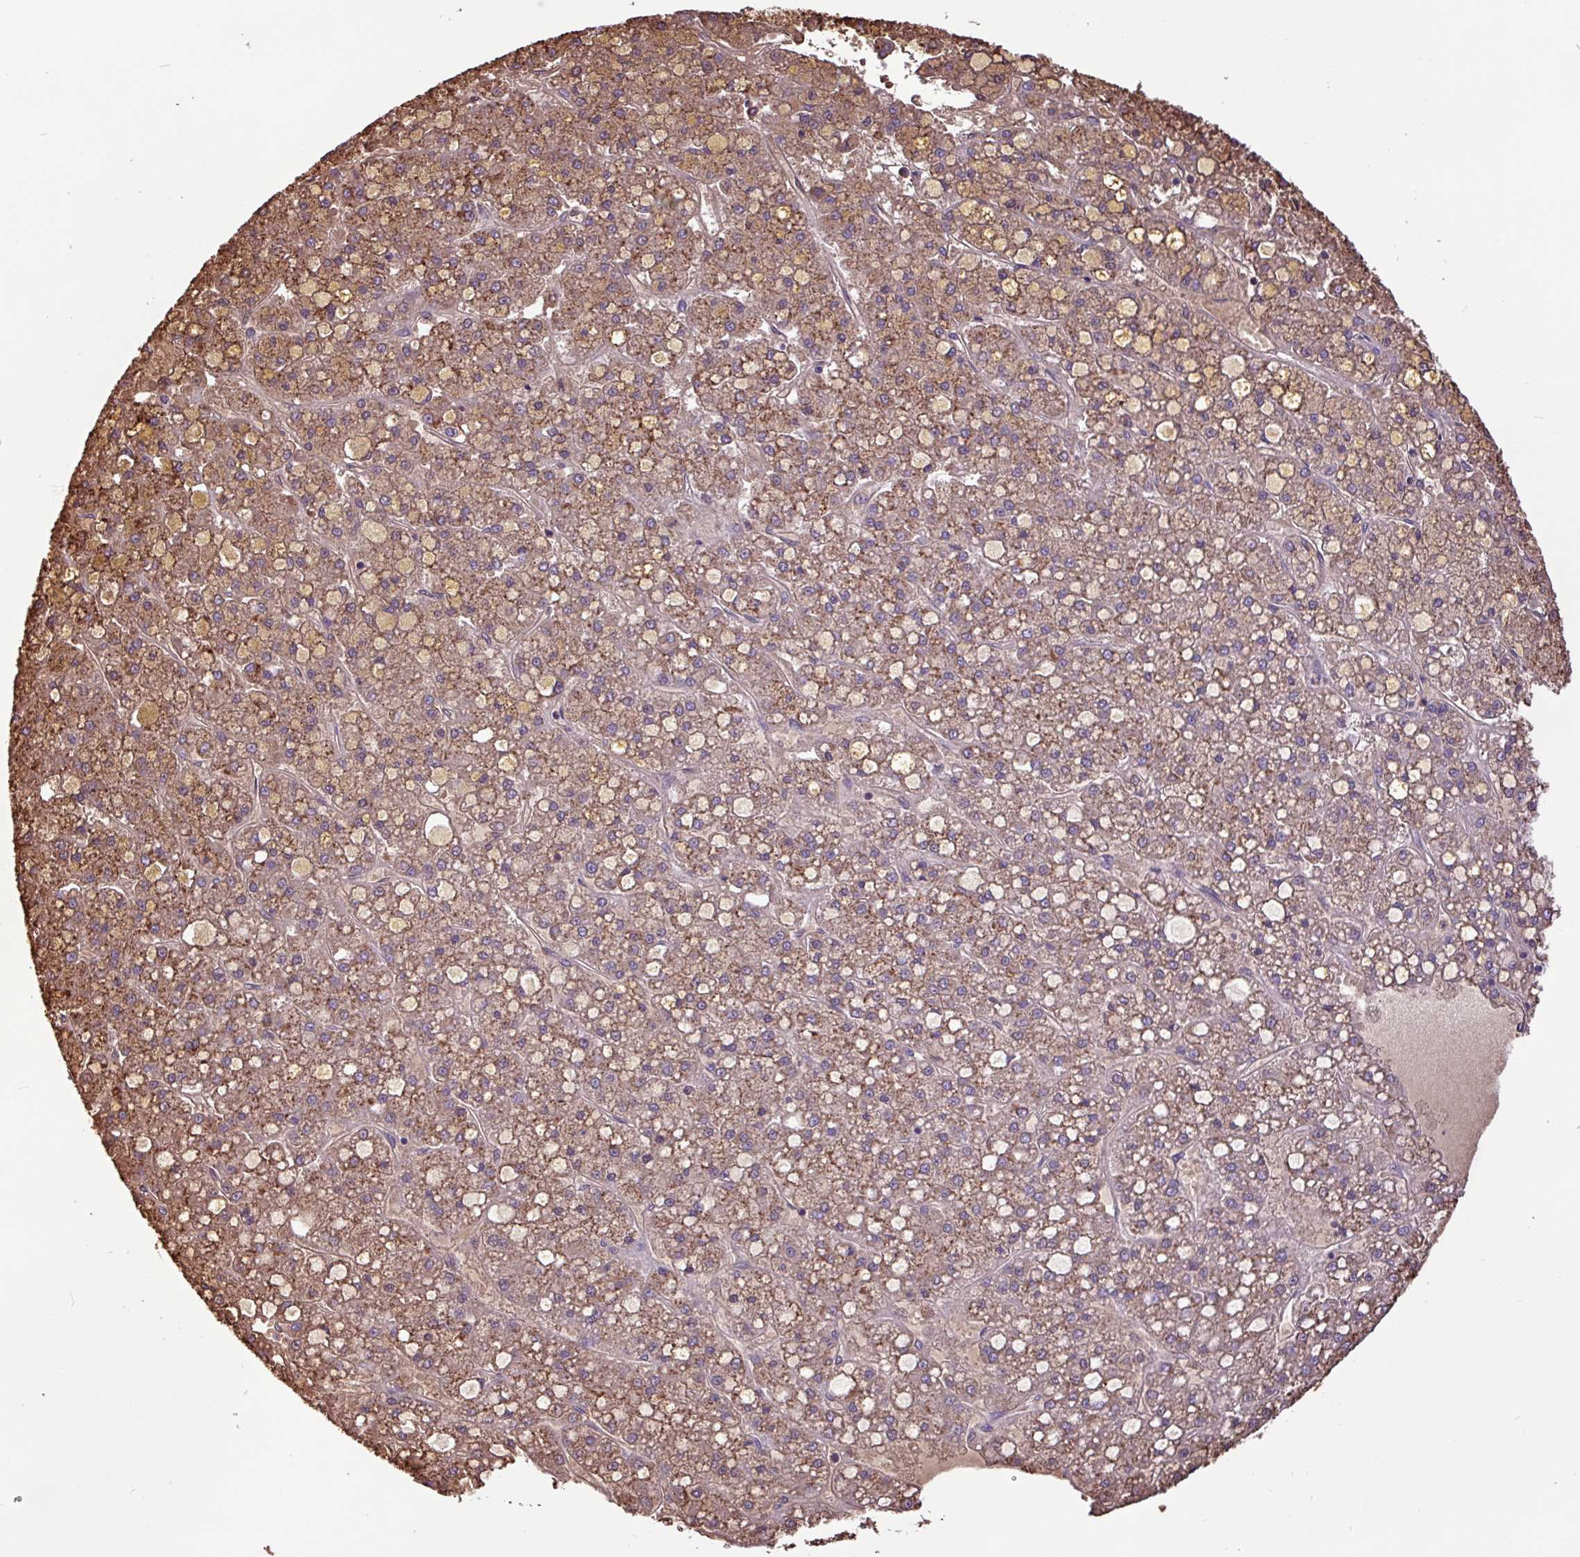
{"staining": {"intensity": "moderate", "quantity": ">75%", "location": "cytoplasmic/membranous"}, "tissue": "liver cancer", "cell_type": "Tumor cells", "image_type": "cancer", "snomed": [{"axis": "morphology", "description": "Carcinoma, Hepatocellular, NOS"}, {"axis": "topography", "description": "Liver"}], "caption": "Tumor cells reveal moderate cytoplasmic/membranous positivity in about >75% of cells in liver hepatocellular carcinoma.", "gene": "CHST11", "patient": {"sex": "male", "age": 67}}